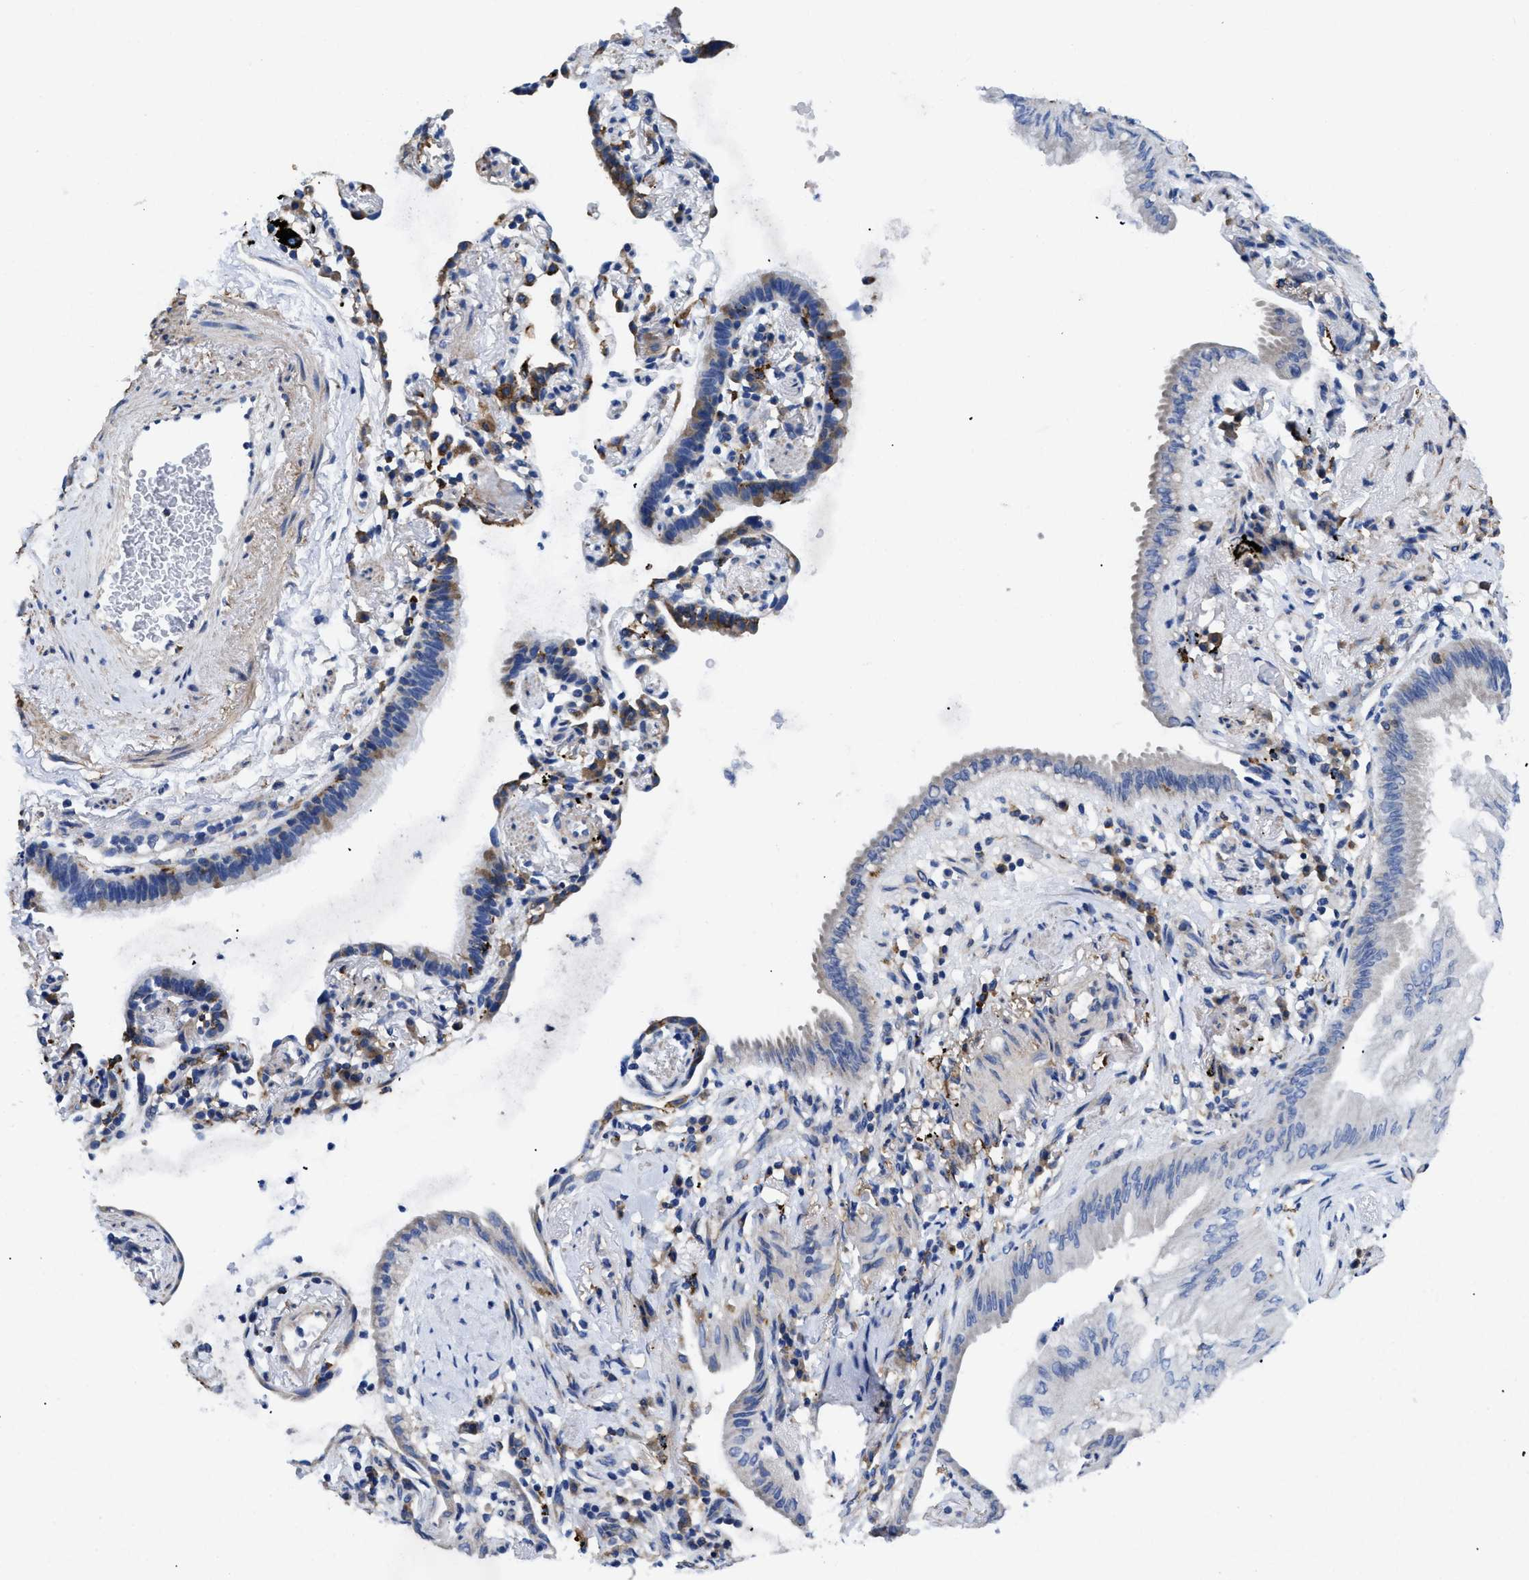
{"staining": {"intensity": "weak", "quantity": "<25%", "location": "cytoplasmic/membranous"}, "tissue": "lung cancer", "cell_type": "Tumor cells", "image_type": "cancer", "snomed": [{"axis": "morphology", "description": "Normal tissue, NOS"}, {"axis": "morphology", "description": "Adenocarcinoma, NOS"}, {"axis": "topography", "description": "Bronchus"}, {"axis": "topography", "description": "Lung"}], "caption": "Lung cancer stained for a protein using IHC reveals no expression tumor cells.", "gene": "HLA-DPA1", "patient": {"sex": "female", "age": 70}}